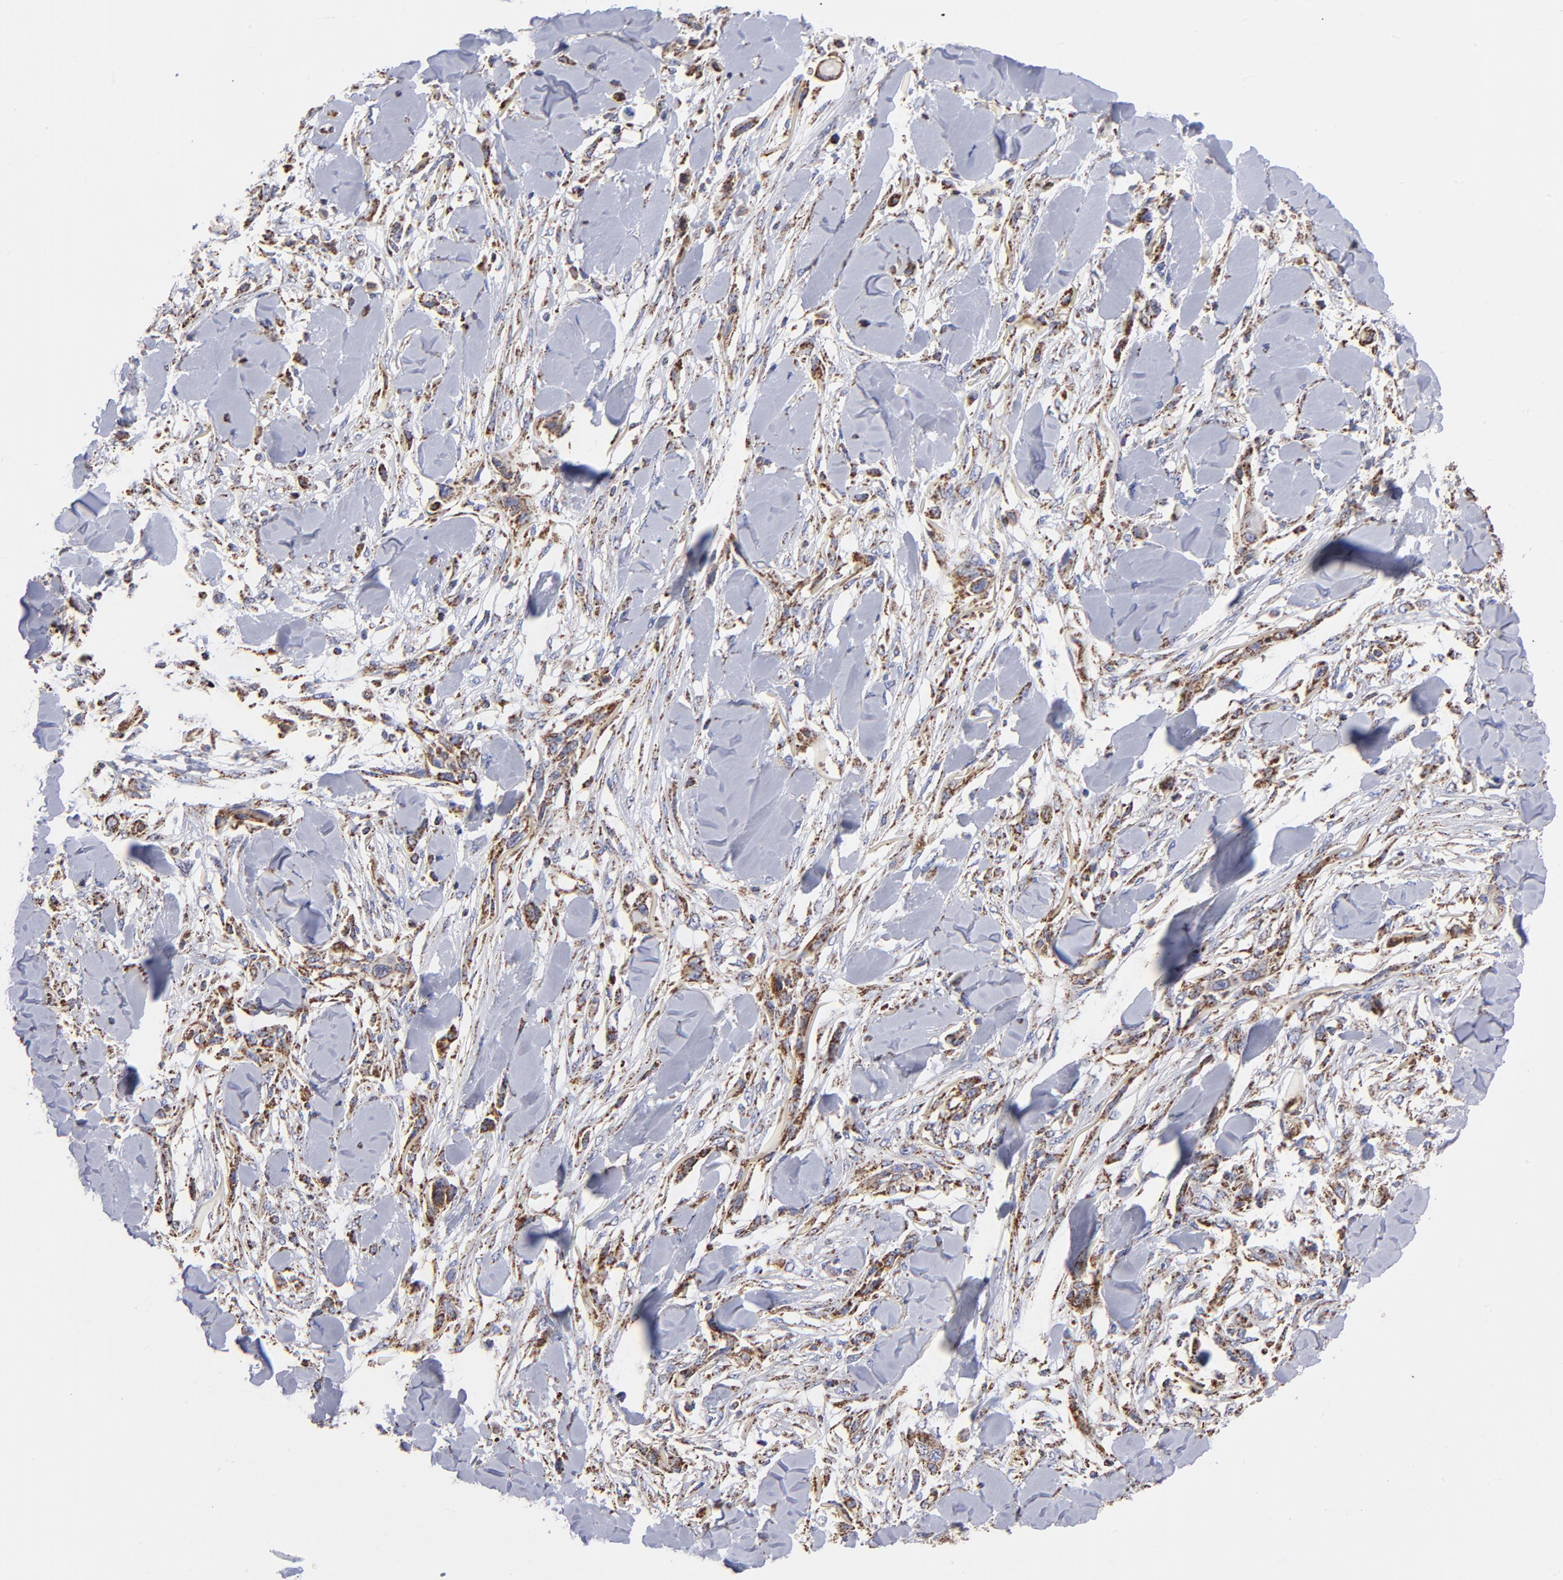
{"staining": {"intensity": "strong", "quantity": ">75%", "location": "cytoplasmic/membranous"}, "tissue": "skin cancer", "cell_type": "Tumor cells", "image_type": "cancer", "snomed": [{"axis": "morphology", "description": "Squamous cell carcinoma, NOS"}, {"axis": "topography", "description": "Skin"}], "caption": "Strong cytoplasmic/membranous positivity for a protein is seen in approximately >75% of tumor cells of skin squamous cell carcinoma using immunohistochemistry.", "gene": "PHB1", "patient": {"sex": "female", "age": 59}}